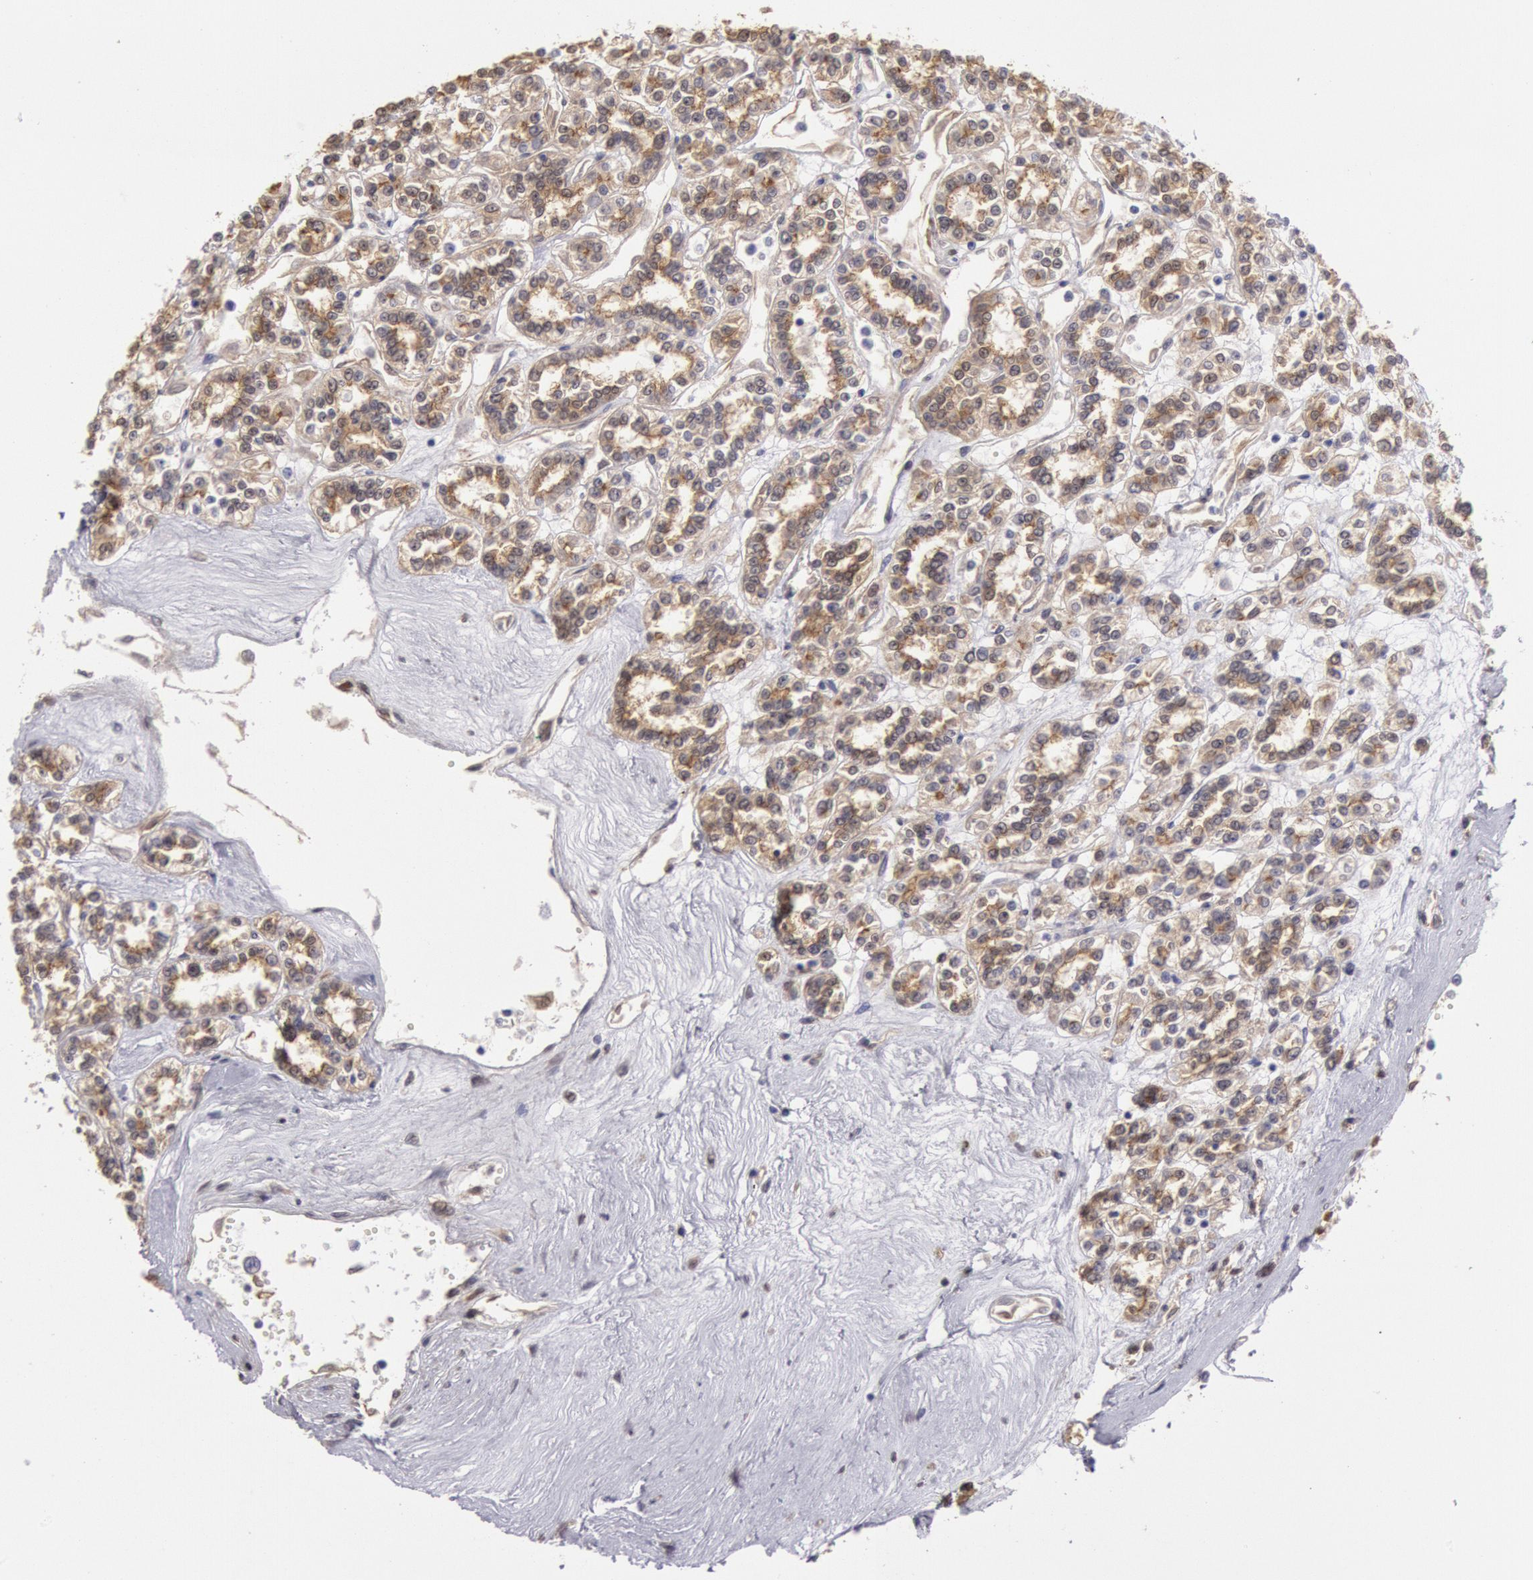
{"staining": {"intensity": "moderate", "quantity": ">75%", "location": "cytoplasmic/membranous"}, "tissue": "renal cancer", "cell_type": "Tumor cells", "image_type": "cancer", "snomed": [{"axis": "morphology", "description": "Adenocarcinoma, NOS"}, {"axis": "topography", "description": "Kidney"}], "caption": "A histopathology image of human adenocarcinoma (renal) stained for a protein exhibits moderate cytoplasmic/membranous brown staining in tumor cells. Nuclei are stained in blue.", "gene": "CCDC50", "patient": {"sex": "female", "age": 76}}